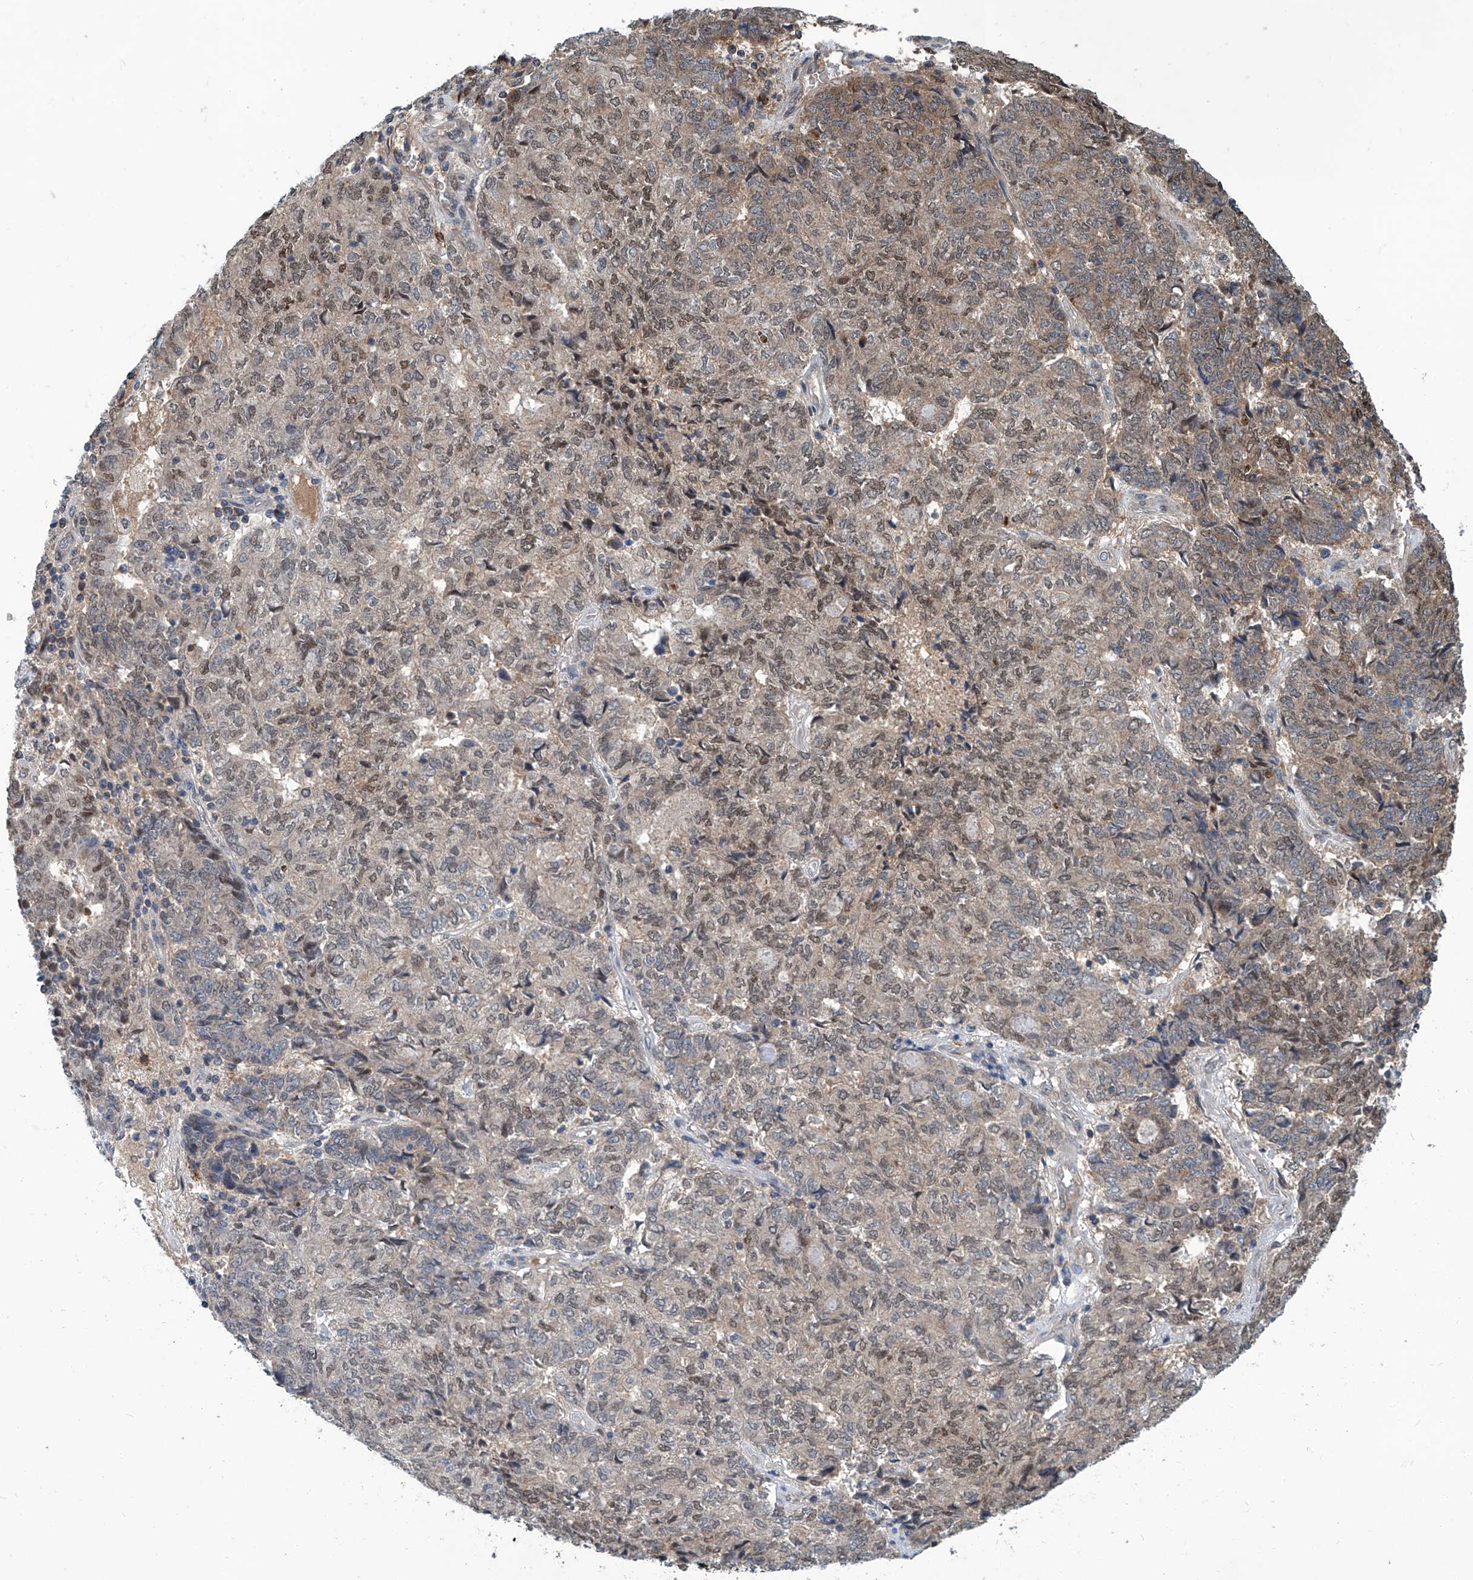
{"staining": {"intensity": "moderate", "quantity": "25%-75%", "location": "cytoplasmic/membranous,nuclear"}, "tissue": "endometrial cancer", "cell_type": "Tumor cells", "image_type": "cancer", "snomed": [{"axis": "morphology", "description": "Adenocarcinoma, NOS"}, {"axis": "topography", "description": "Endometrium"}], "caption": "An image of endometrial cancer (adenocarcinoma) stained for a protein displays moderate cytoplasmic/membranous and nuclear brown staining in tumor cells.", "gene": "CLK1", "patient": {"sex": "female", "age": 80}}